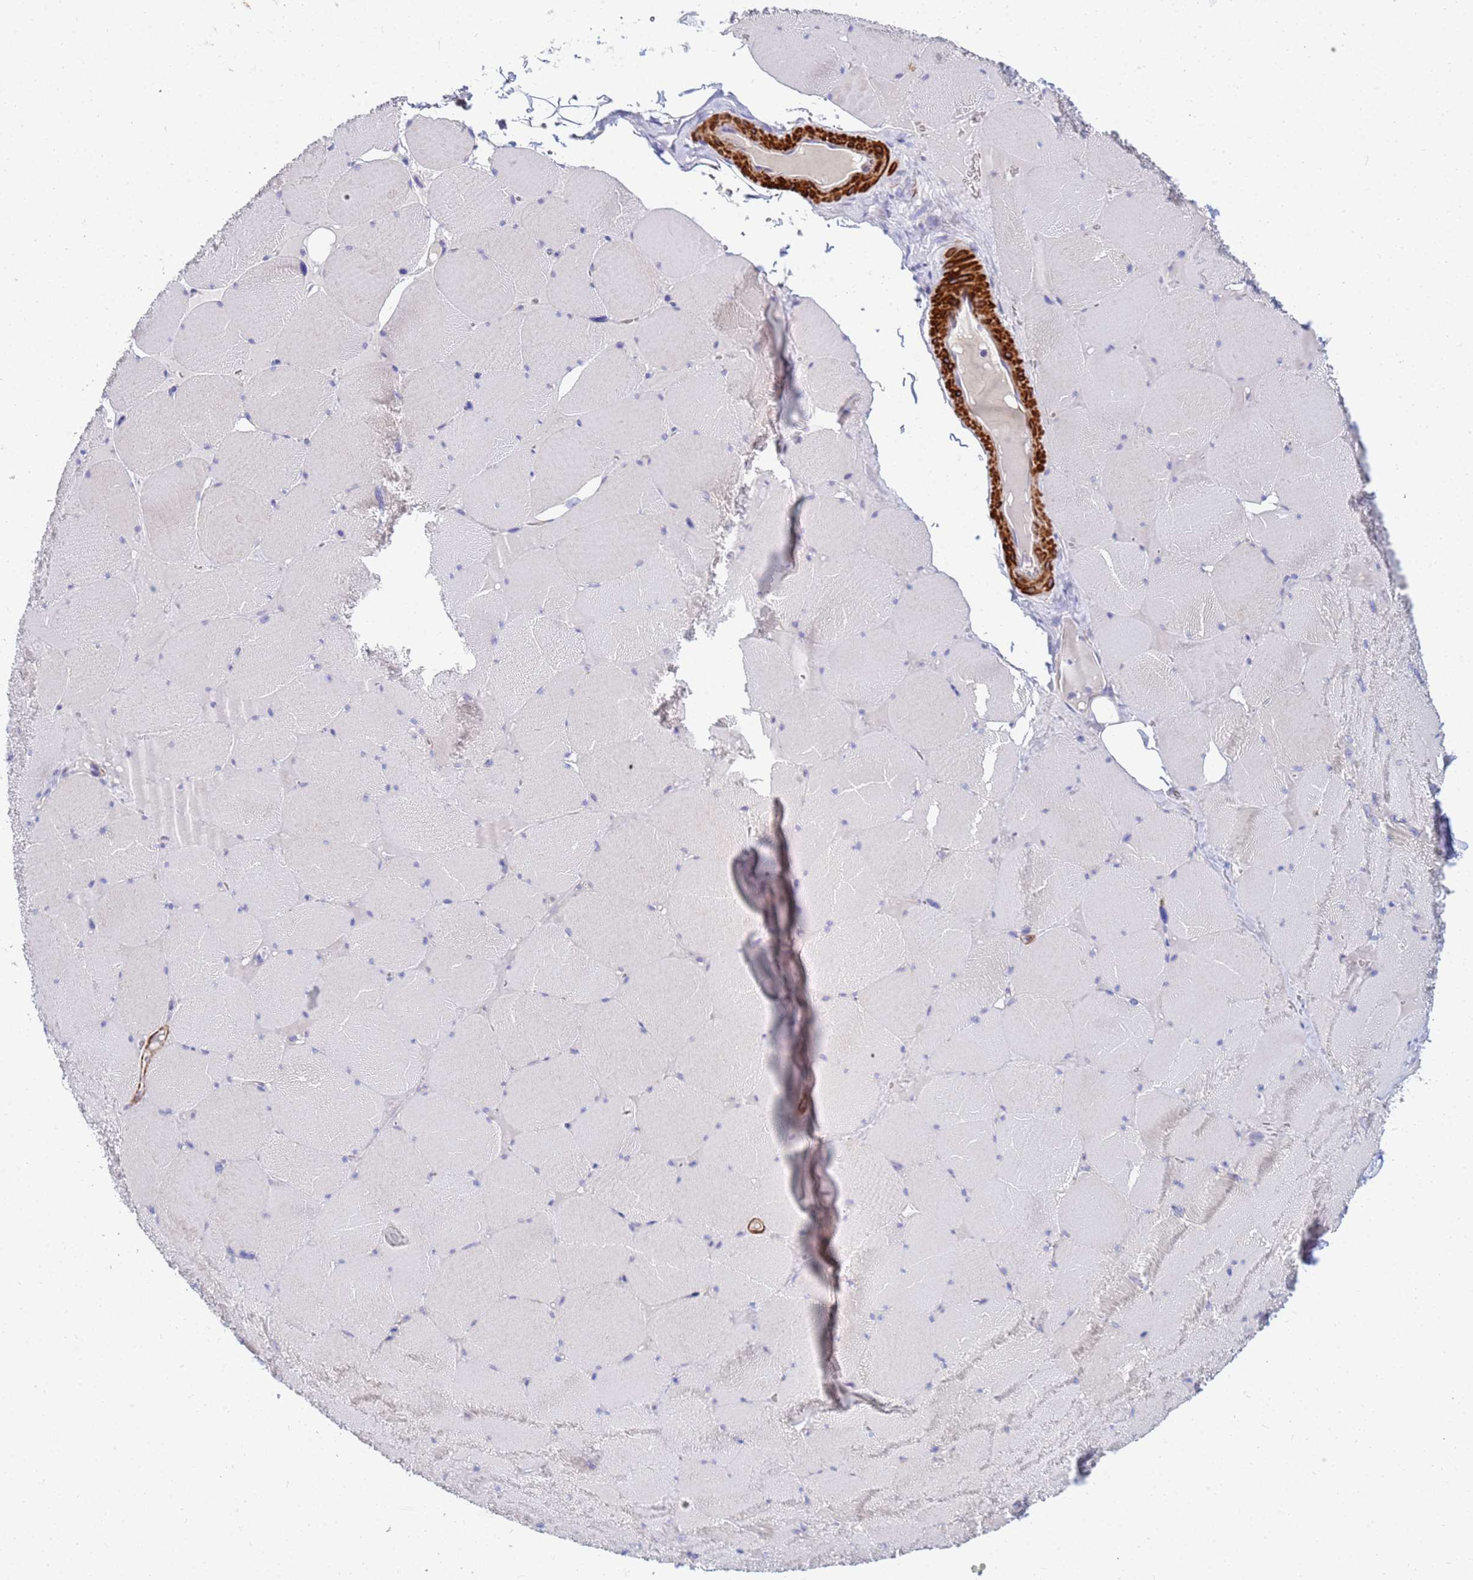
{"staining": {"intensity": "negative", "quantity": "none", "location": "none"}, "tissue": "skeletal muscle", "cell_type": "Myocytes", "image_type": "normal", "snomed": [{"axis": "morphology", "description": "Normal tissue, NOS"}, {"axis": "topography", "description": "Skeletal muscle"}, {"axis": "topography", "description": "Head-Neck"}], "caption": "A high-resolution histopathology image shows IHC staining of normal skeletal muscle, which reveals no significant expression in myocytes. (DAB (3,3'-diaminobenzidine) immunohistochemistry, high magnification).", "gene": "SDR39U1", "patient": {"sex": "male", "age": 66}}